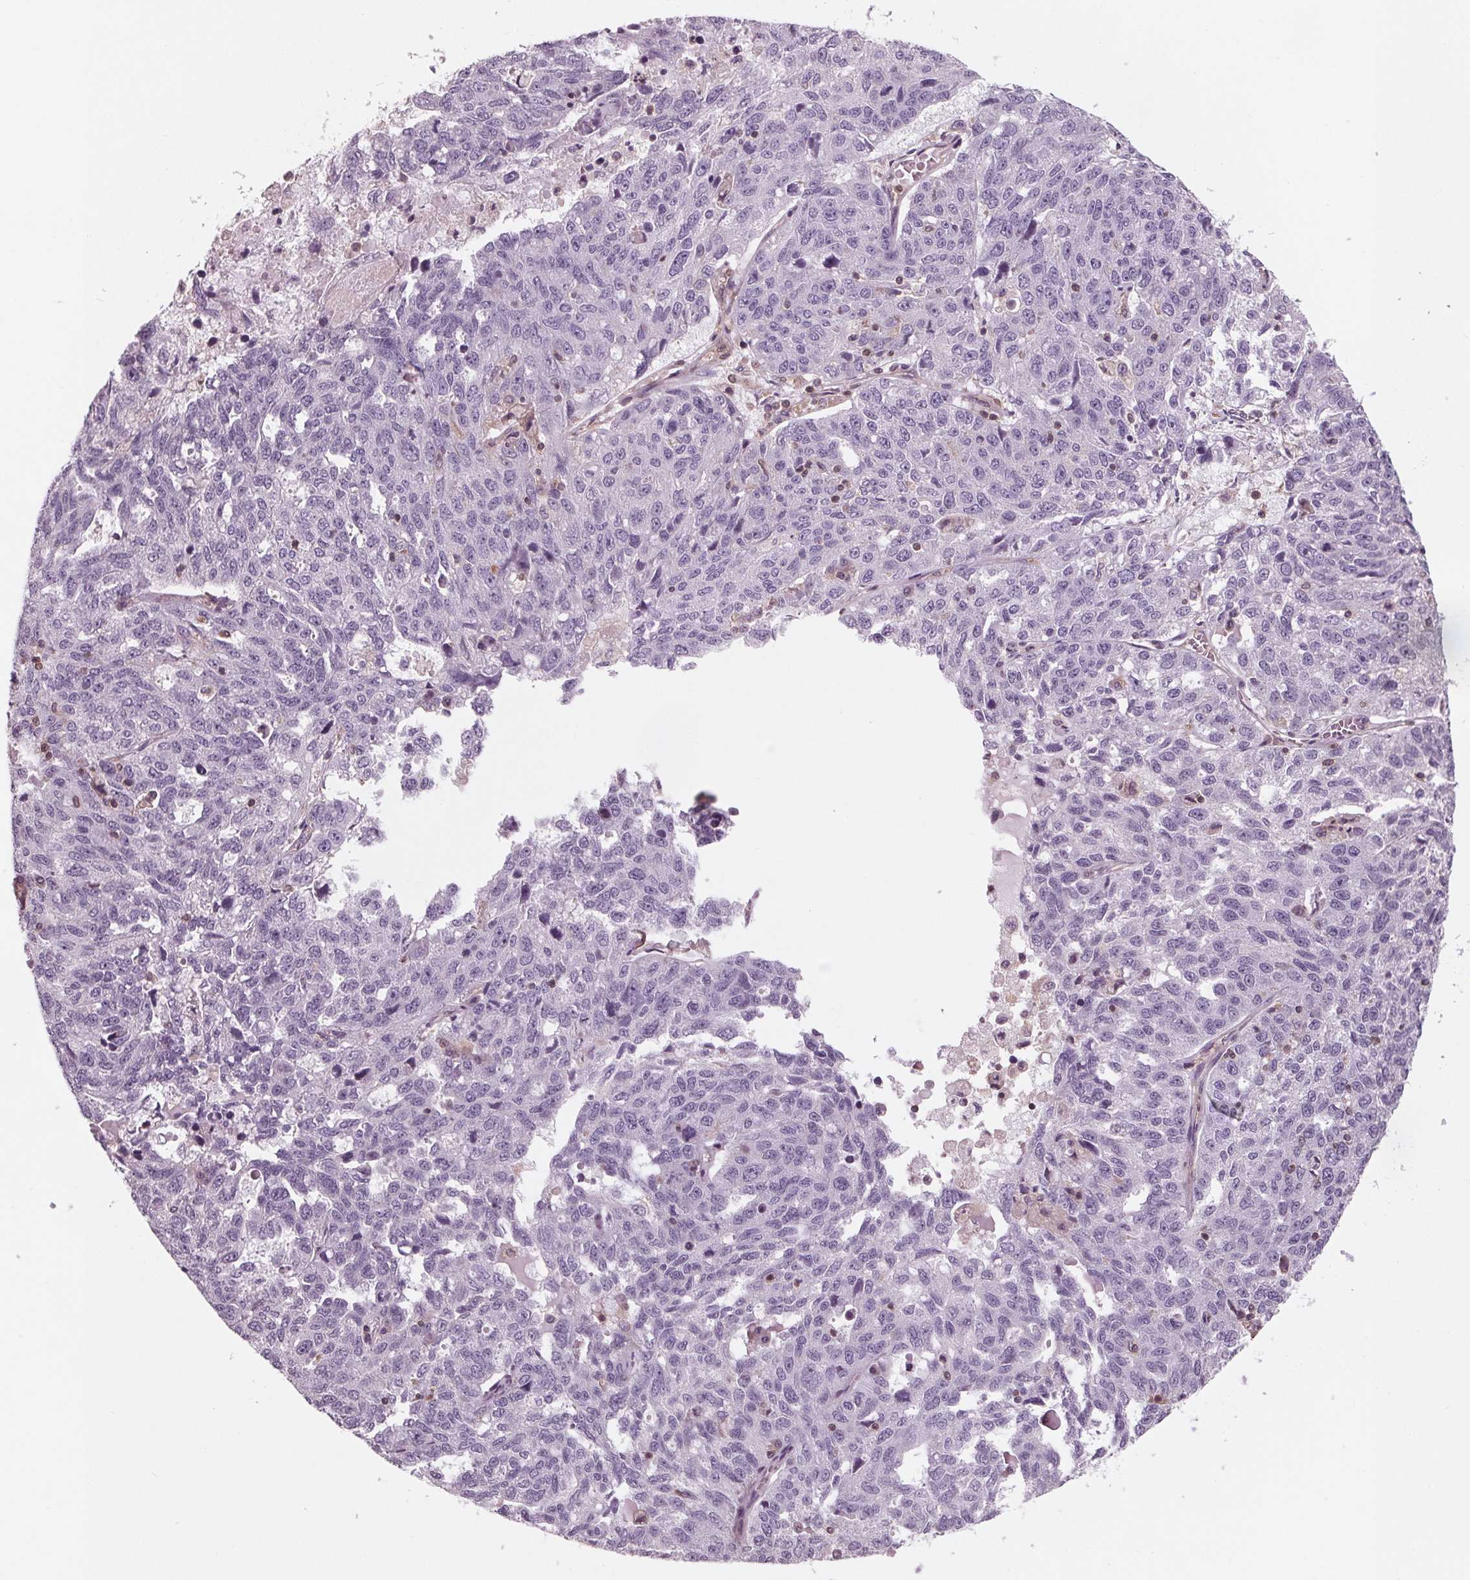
{"staining": {"intensity": "negative", "quantity": "none", "location": "none"}, "tissue": "ovarian cancer", "cell_type": "Tumor cells", "image_type": "cancer", "snomed": [{"axis": "morphology", "description": "Cystadenocarcinoma, serous, NOS"}, {"axis": "topography", "description": "Ovary"}], "caption": "Immunohistochemical staining of serous cystadenocarcinoma (ovarian) reveals no significant staining in tumor cells.", "gene": "ARHGAP25", "patient": {"sex": "female", "age": 71}}